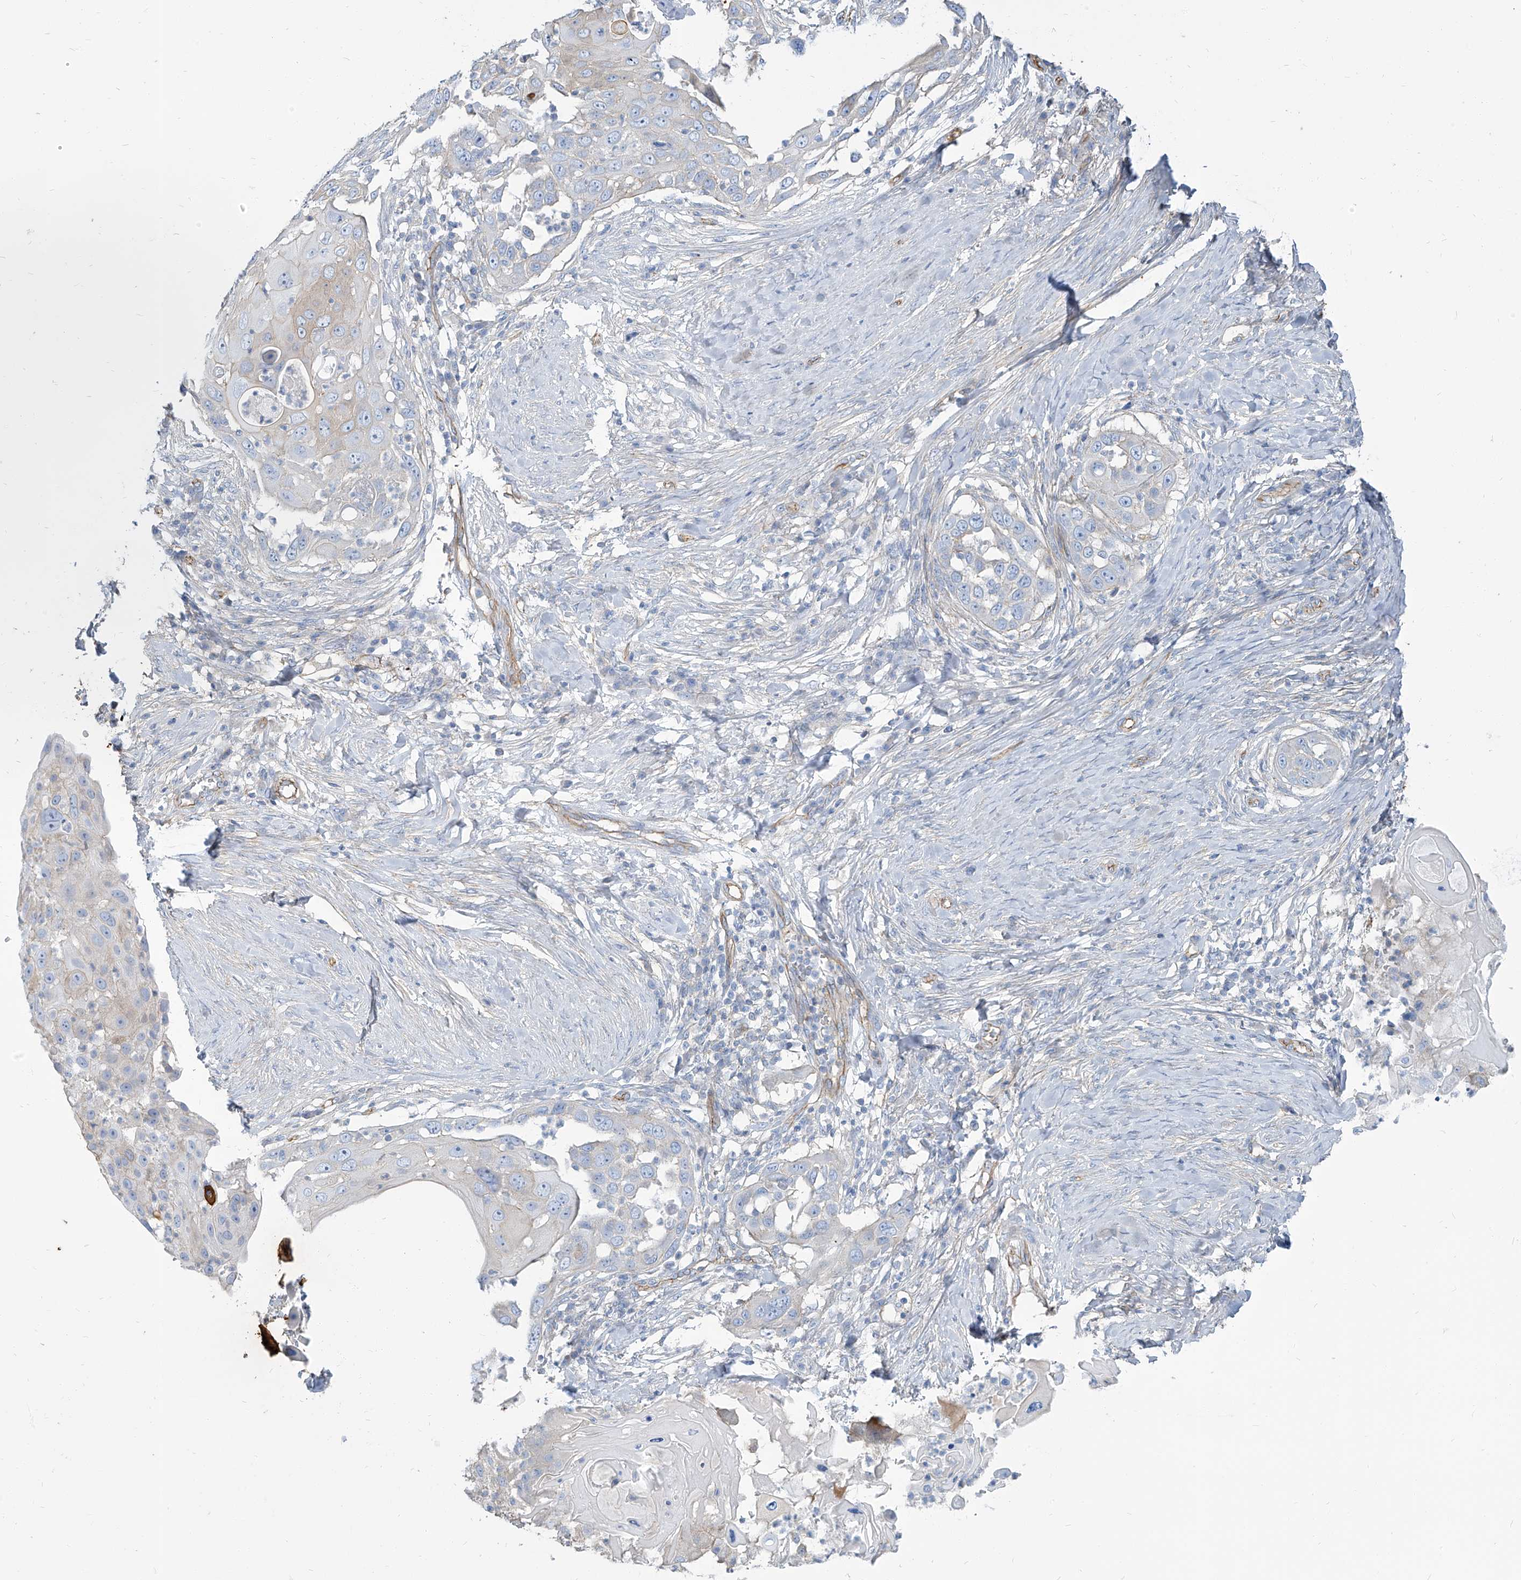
{"staining": {"intensity": "negative", "quantity": "none", "location": "none"}, "tissue": "skin cancer", "cell_type": "Tumor cells", "image_type": "cancer", "snomed": [{"axis": "morphology", "description": "Squamous cell carcinoma, NOS"}, {"axis": "topography", "description": "Skin"}], "caption": "DAB (3,3'-diaminobenzidine) immunohistochemical staining of skin squamous cell carcinoma shows no significant expression in tumor cells.", "gene": "TXLNB", "patient": {"sex": "female", "age": 44}}